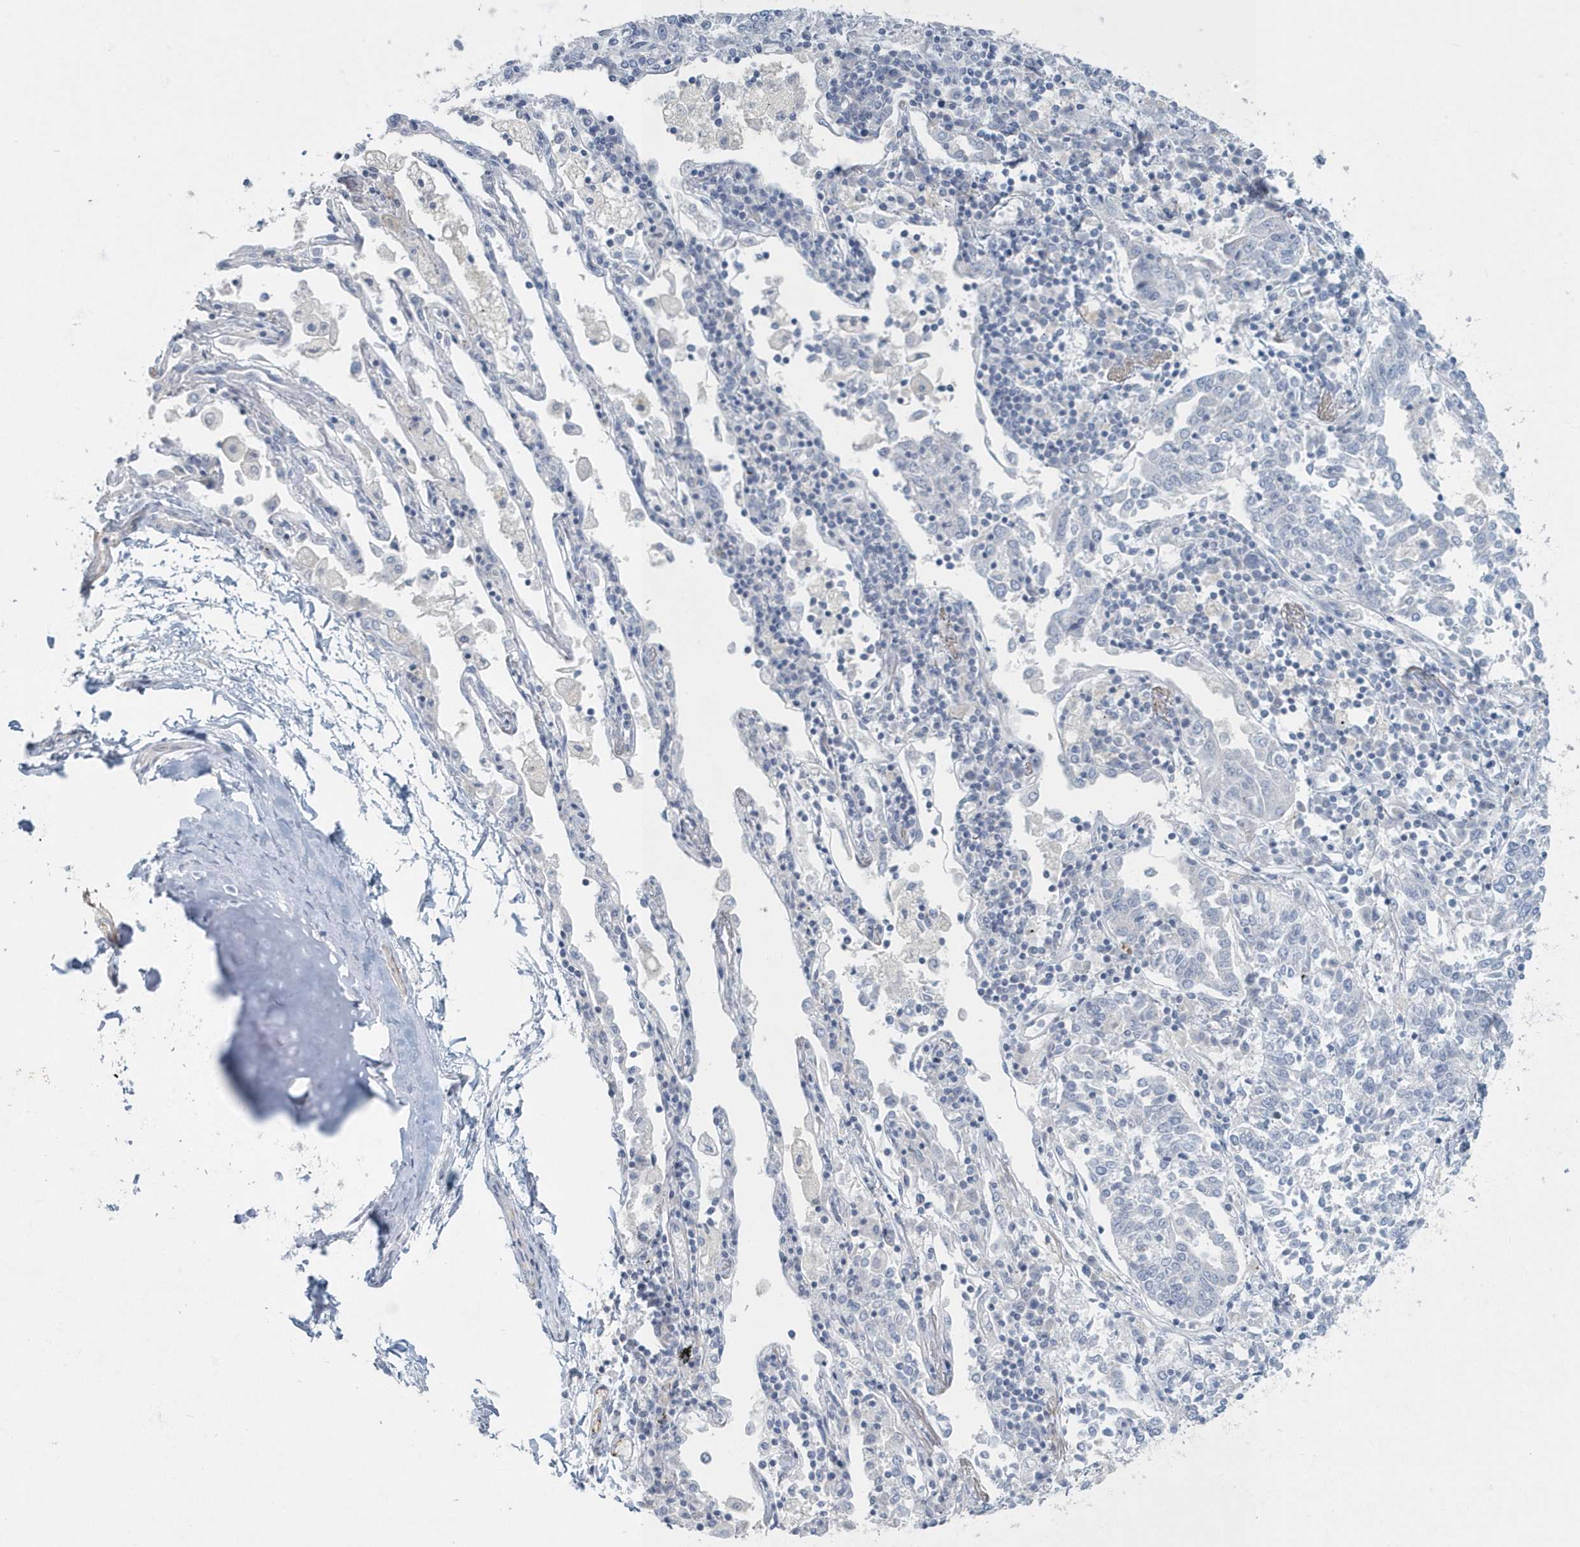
{"staining": {"intensity": "negative", "quantity": "none", "location": "none"}, "tissue": "lung cancer", "cell_type": "Tumor cells", "image_type": "cancer", "snomed": [{"axis": "morphology", "description": "Normal tissue, NOS"}, {"axis": "morphology", "description": "Squamous cell carcinoma, NOS"}, {"axis": "topography", "description": "Cartilage tissue"}, {"axis": "topography", "description": "Lung"}, {"axis": "topography", "description": "Peripheral nerve tissue"}], "caption": "Tumor cells are negative for brown protein staining in lung cancer. The staining was performed using DAB to visualize the protein expression in brown, while the nuclei were stained in blue with hematoxylin (Magnification: 20x).", "gene": "MYOT", "patient": {"sex": "female", "age": 49}}